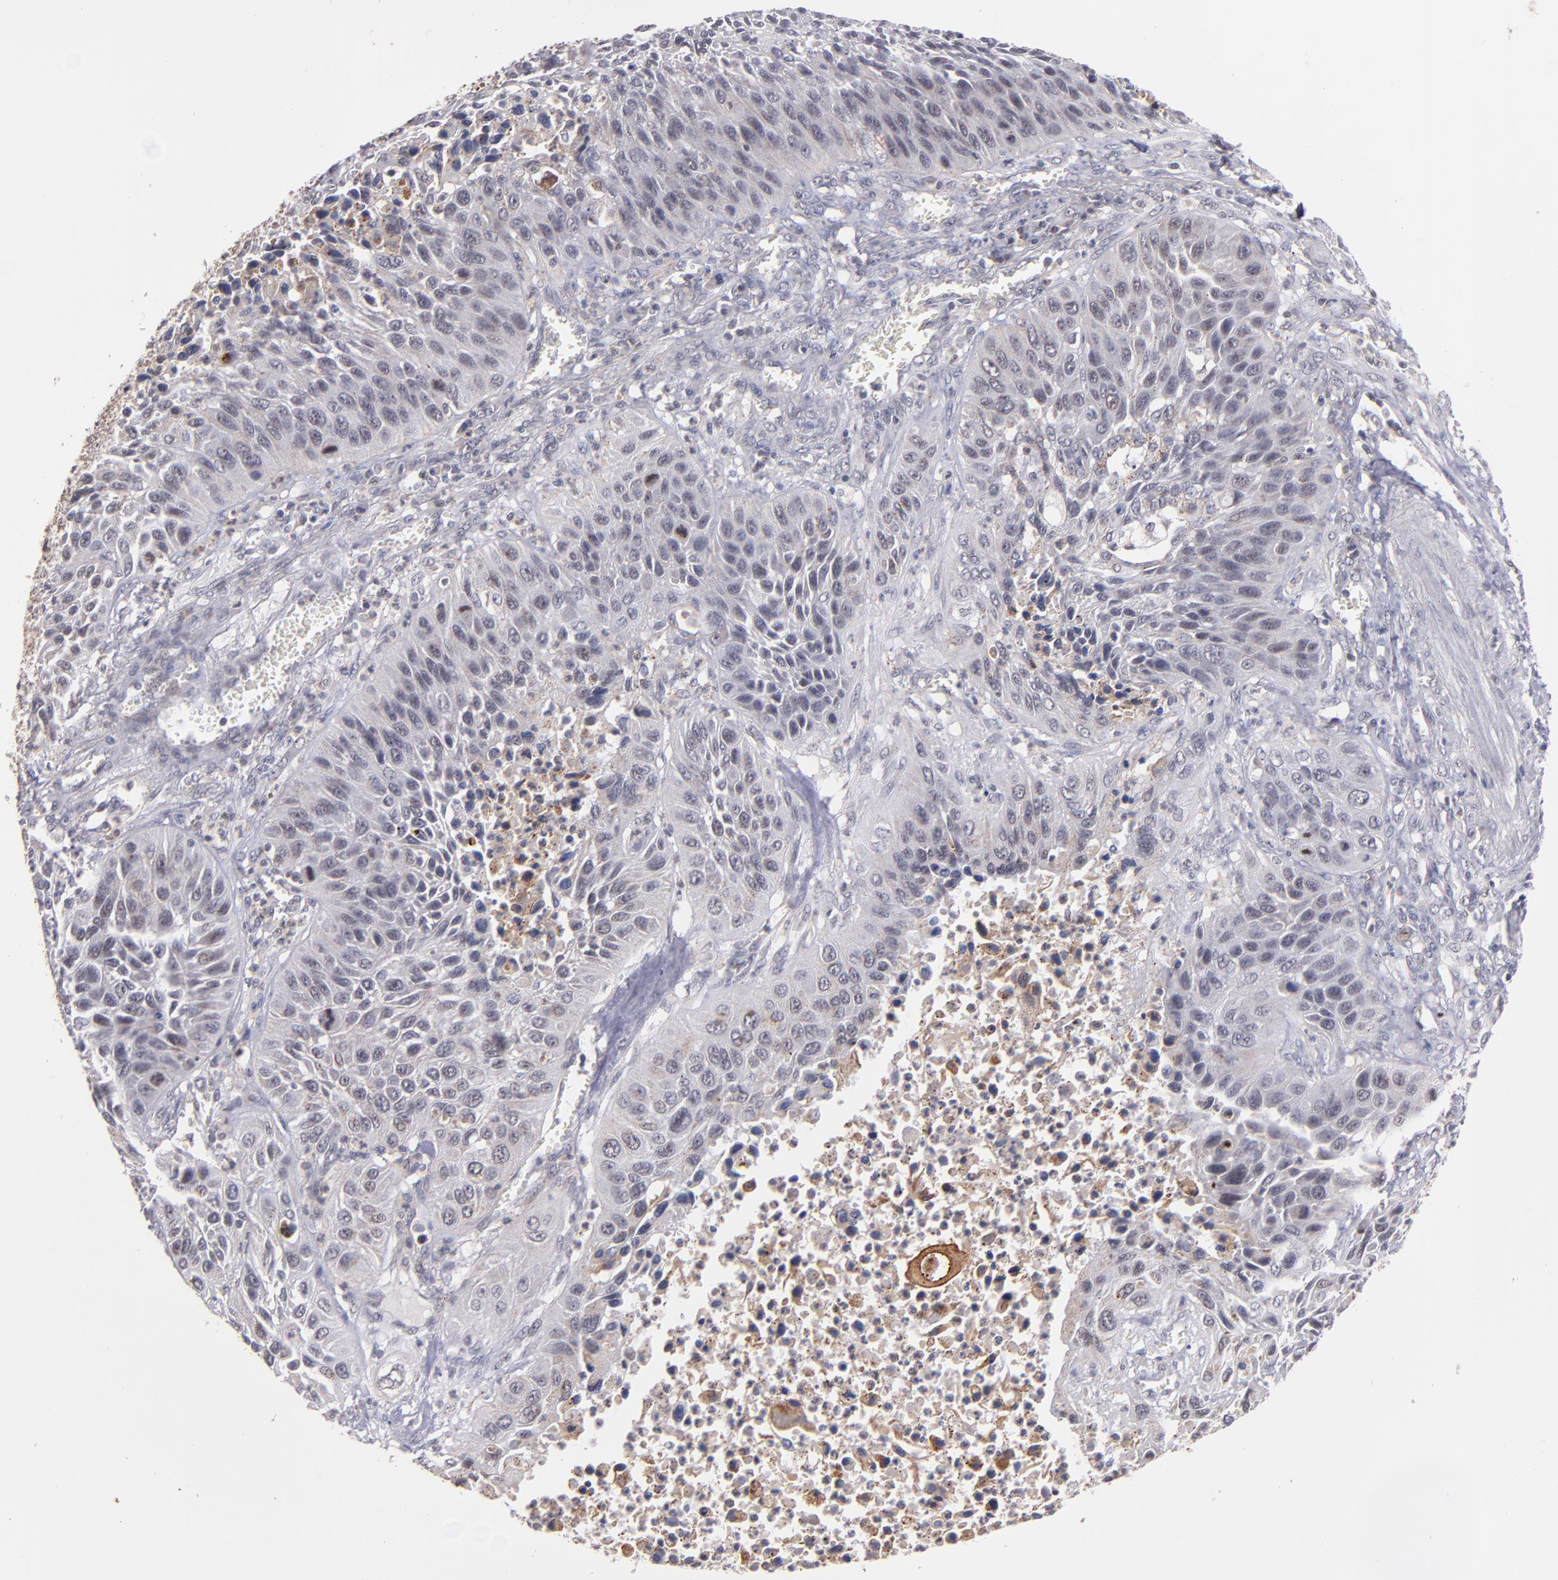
{"staining": {"intensity": "weak", "quantity": ">75%", "location": "cytoplasmic/membranous"}, "tissue": "lung cancer", "cell_type": "Tumor cells", "image_type": "cancer", "snomed": [{"axis": "morphology", "description": "Squamous cell carcinoma, NOS"}, {"axis": "topography", "description": "Lung"}], "caption": "There is low levels of weak cytoplasmic/membranous expression in tumor cells of lung cancer, as demonstrated by immunohistochemical staining (brown color).", "gene": "SYP", "patient": {"sex": "female", "age": 76}}